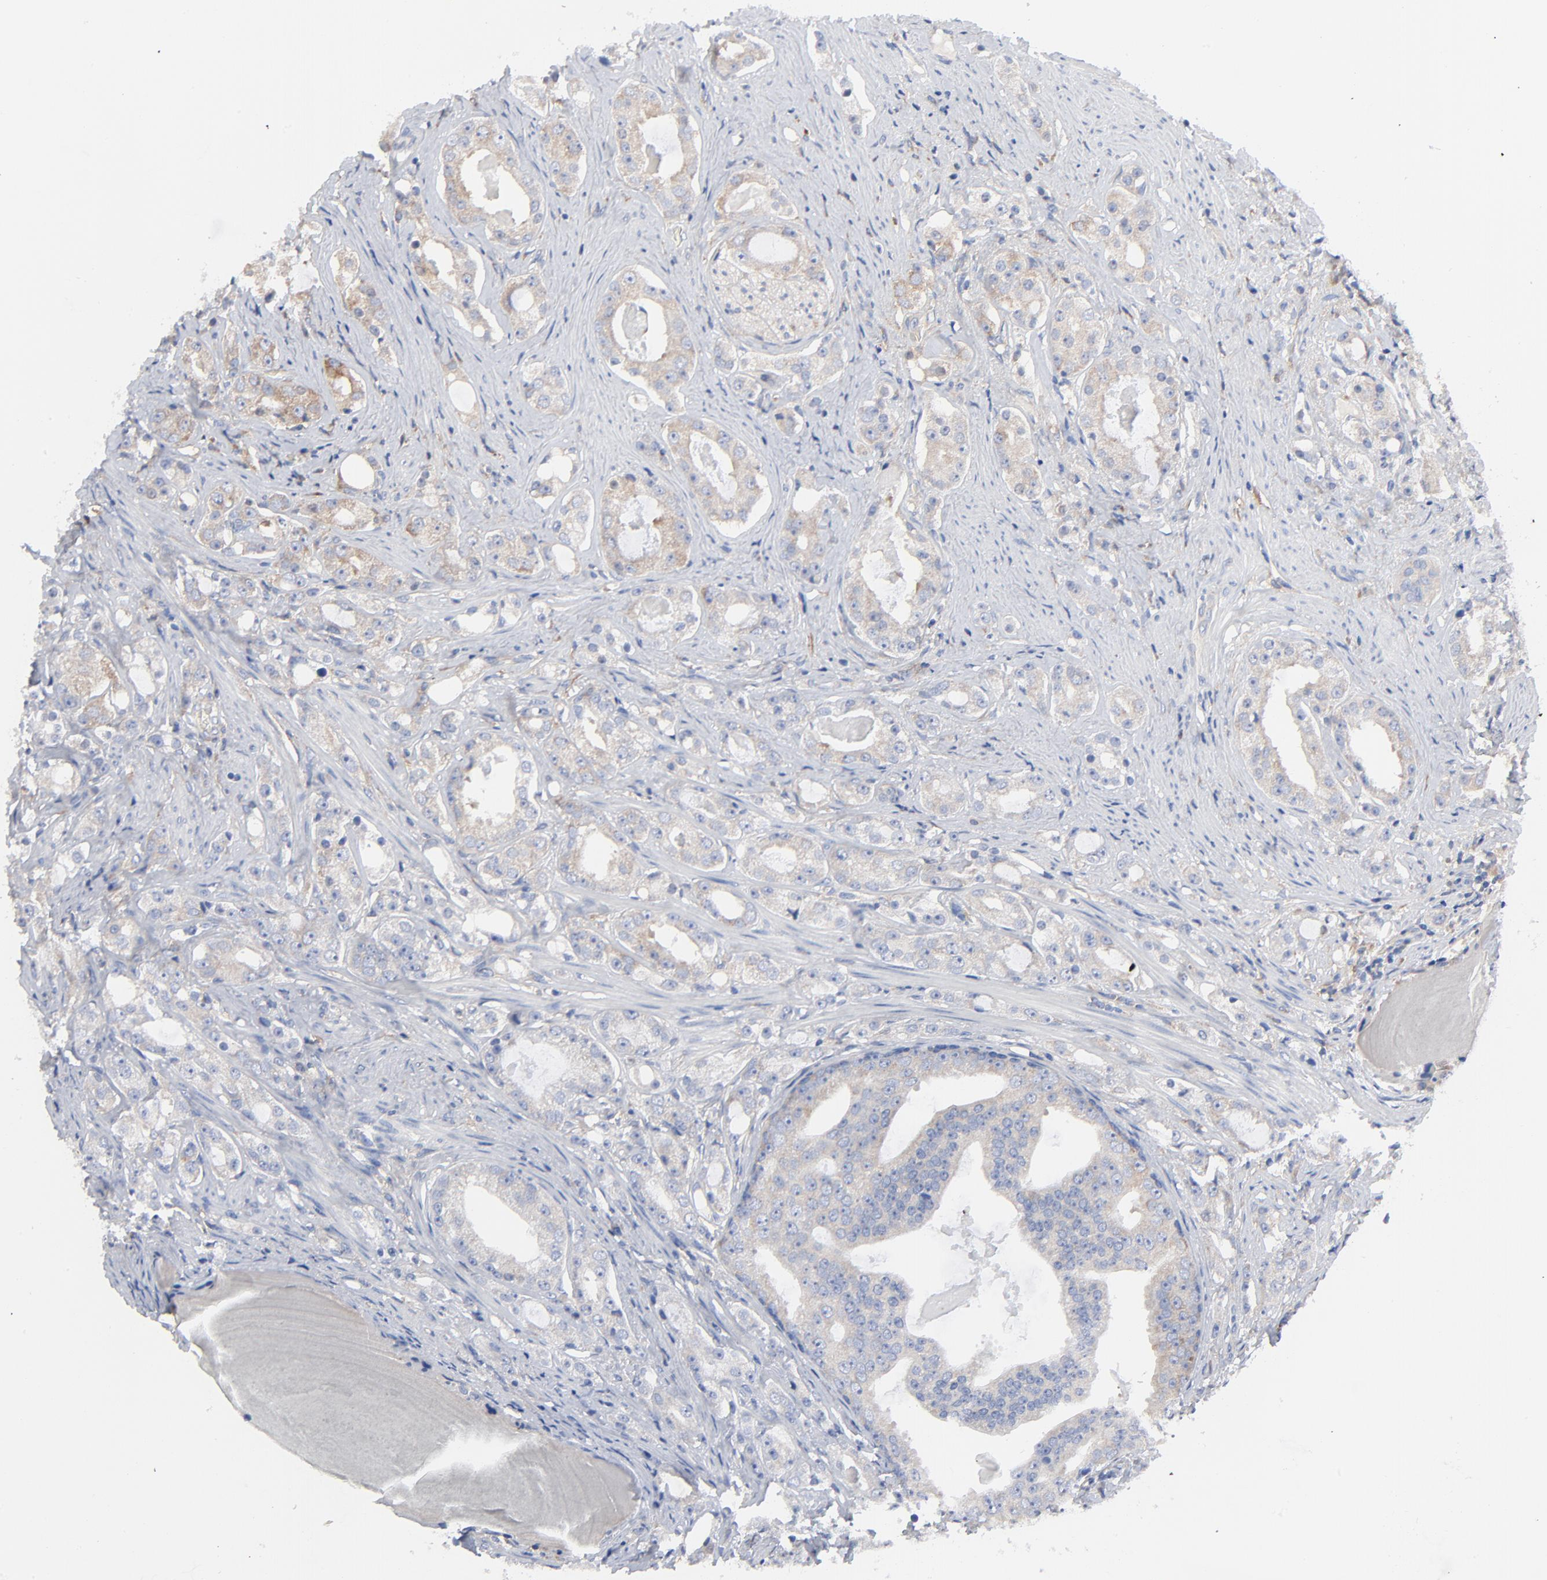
{"staining": {"intensity": "negative", "quantity": "none", "location": "none"}, "tissue": "prostate cancer", "cell_type": "Tumor cells", "image_type": "cancer", "snomed": [{"axis": "morphology", "description": "Adenocarcinoma, High grade"}, {"axis": "topography", "description": "Prostate"}], "caption": "Tumor cells are negative for brown protein staining in prostate cancer (high-grade adenocarcinoma).", "gene": "STAT2", "patient": {"sex": "male", "age": 68}}